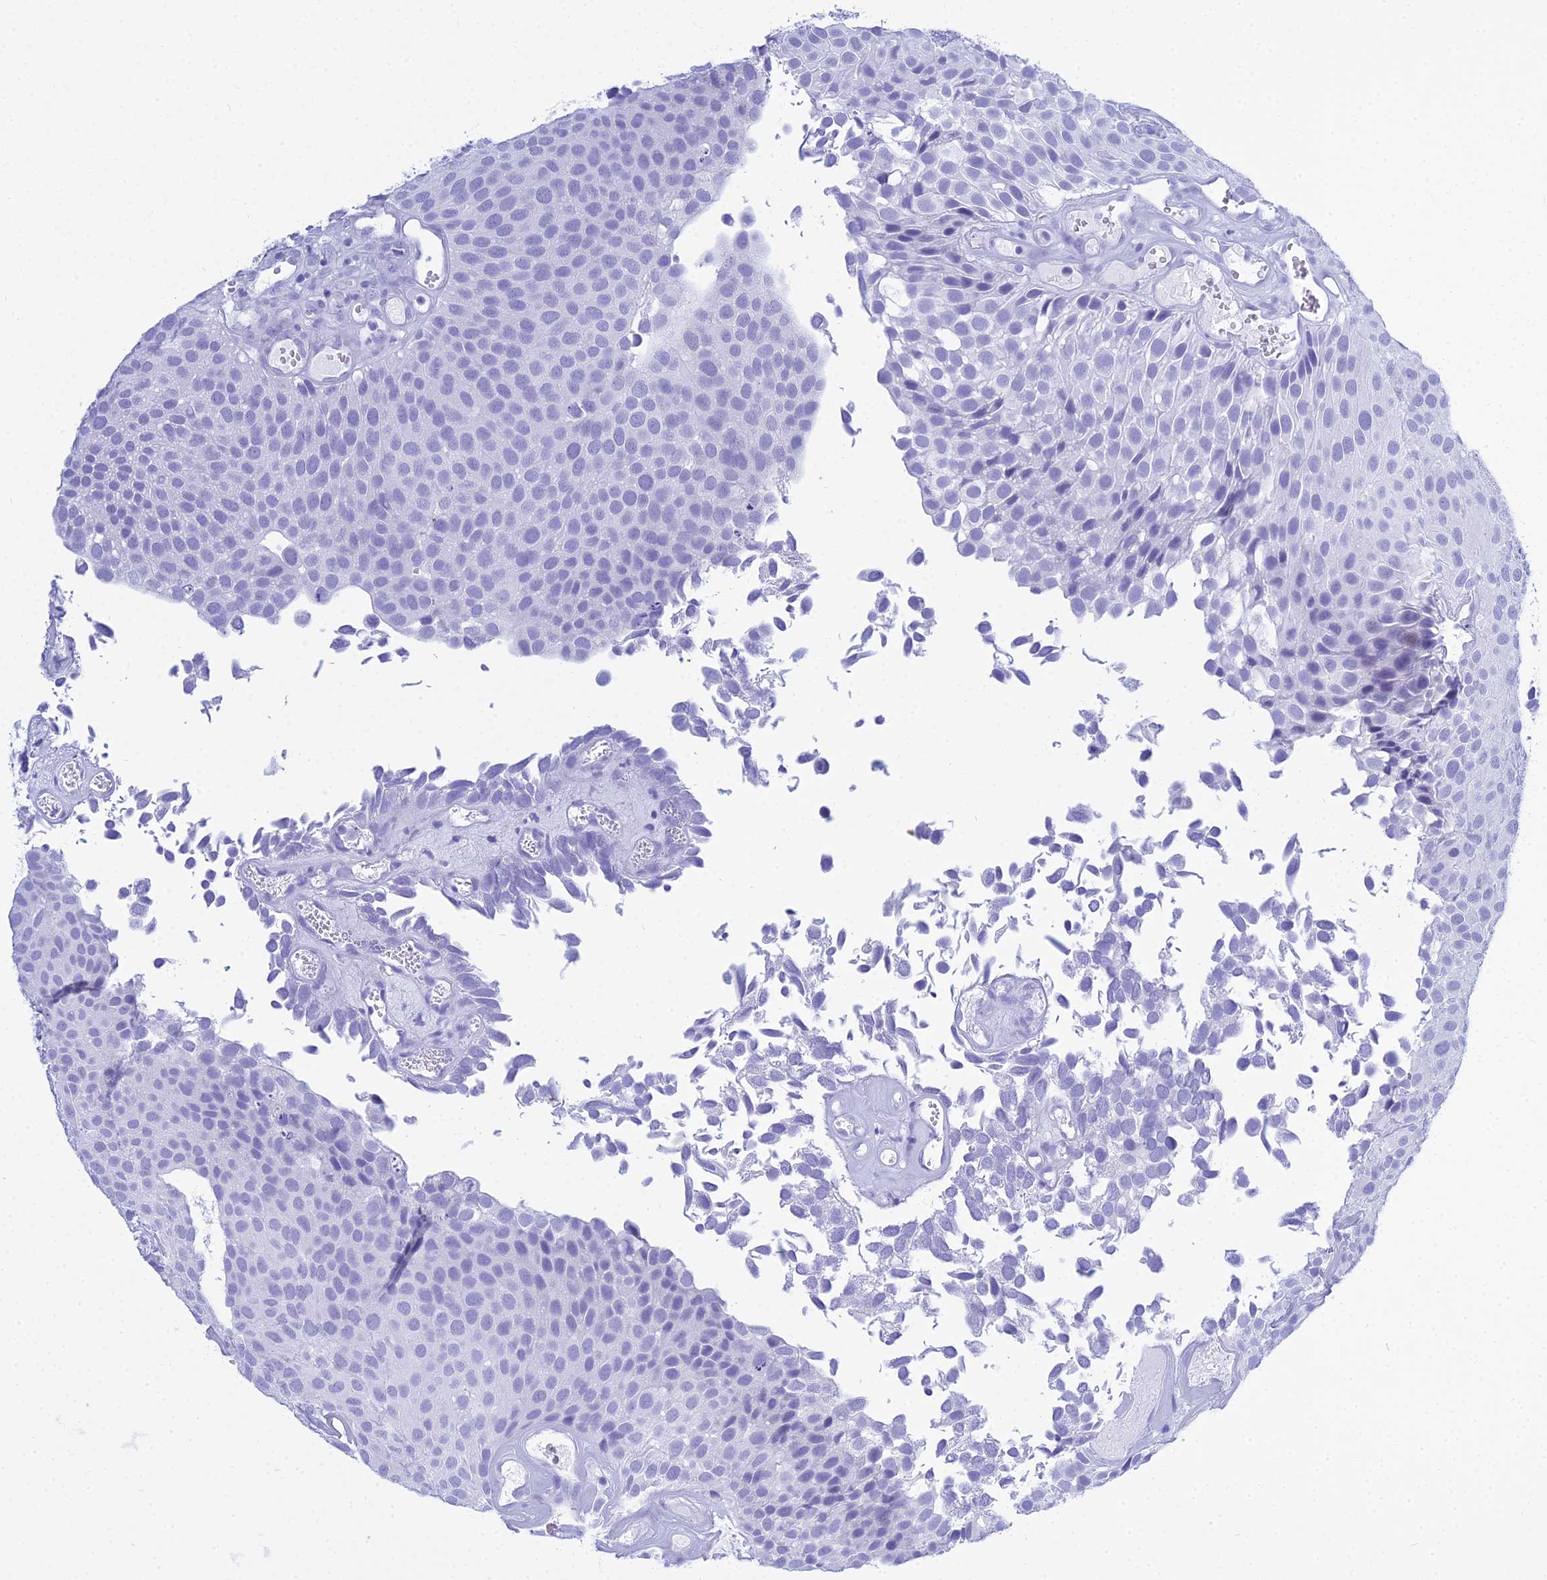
{"staining": {"intensity": "negative", "quantity": "none", "location": "none"}, "tissue": "urothelial cancer", "cell_type": "Tumor cells", "image_type": "cancer", "snomed": [{"axis": "morphology", "description": "Urothelial carcinoma, Low grade"}, {"axis": "topography", "description": "Urinary bladder"}], "caption": "Low-grade urothelial carcinoma stained for a protein using IHC demonstrates no staining tumor cells.", "gene": "PATE4", "patient": {"sex": "male", "age": 89}}